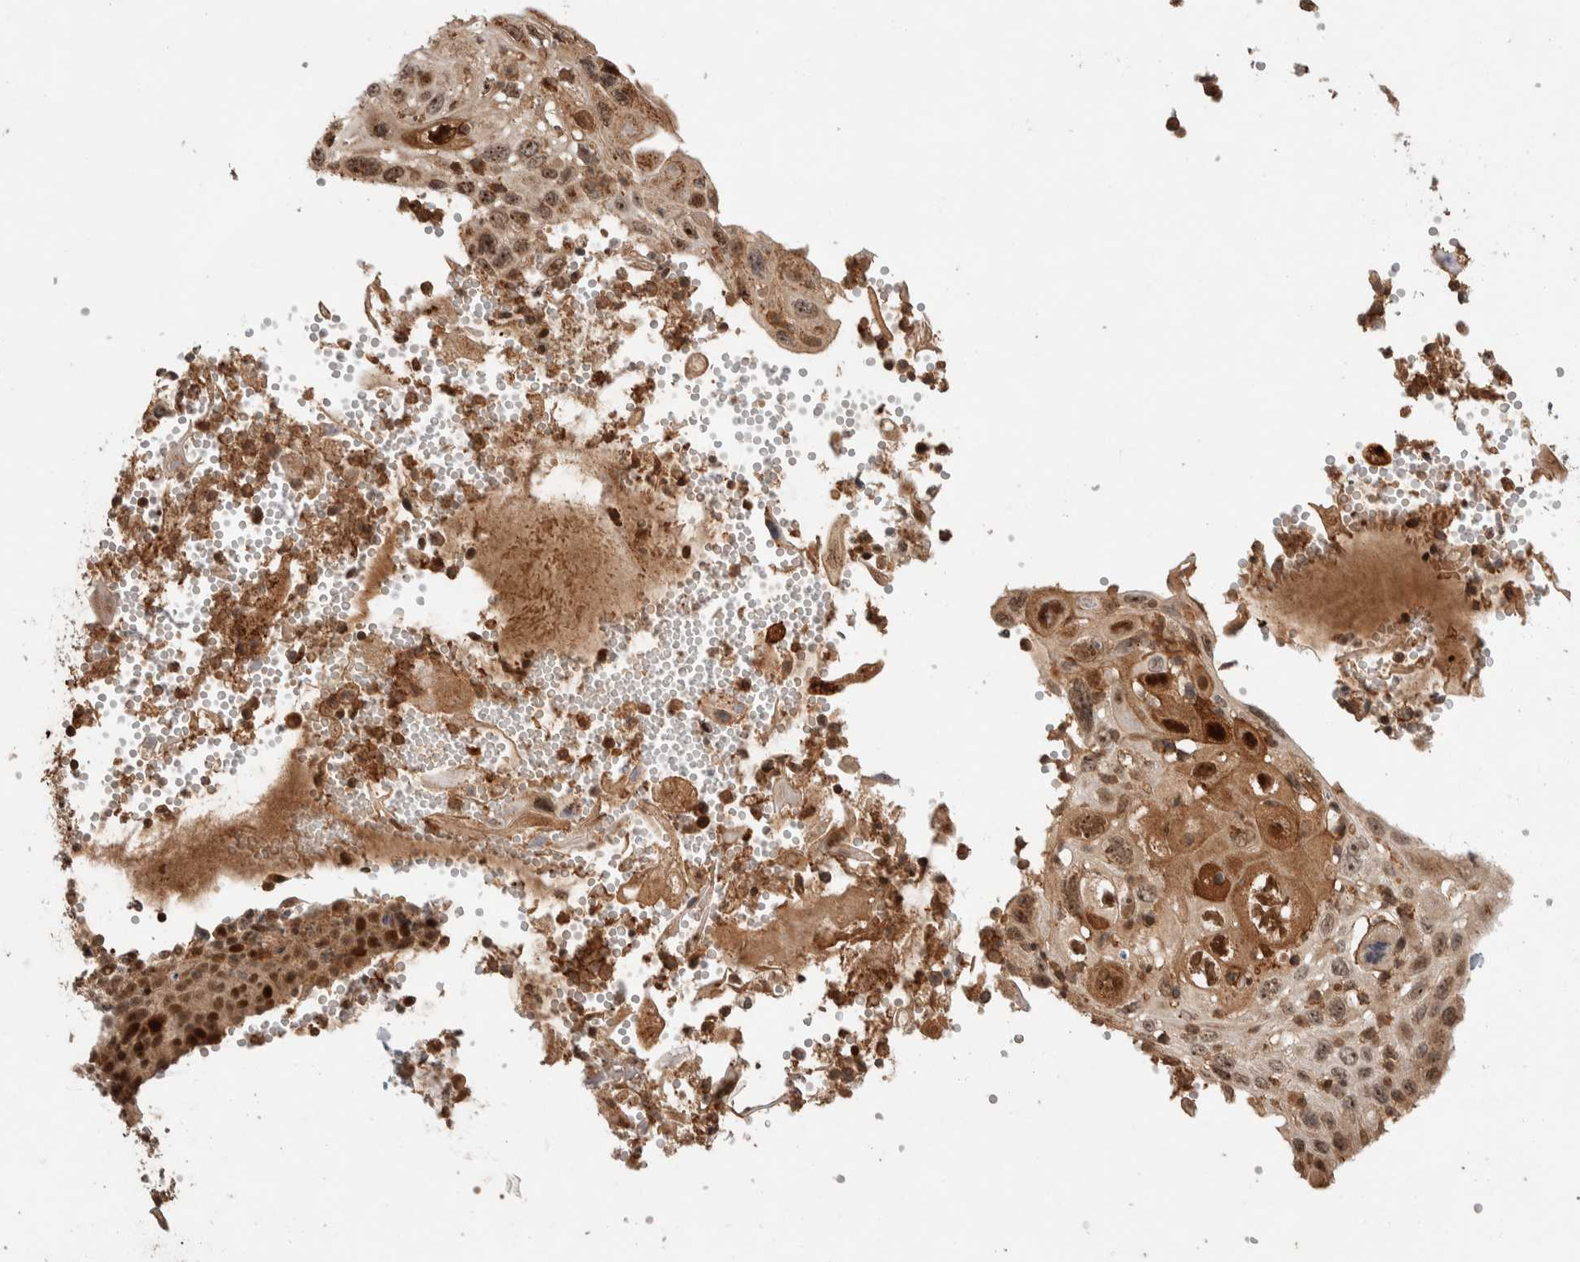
{"staining": {"intensity": "moderate", "quantity": ">75%", "location": "nuclear"}, "tissue": "cervical cancer", "cell_type": "Tumor cells", "image_type": "cancer", "snomed": [{"axis": "morphology", "description": "Squamous cell carcinoma, NOS"}, {"axis": "topography", "description": "Cervix"}], "caption": "Immunohistochemical staining of cervical cancer (squamous cell carcinoma) shows medium levels of moderate nuclear expression in approximately >75% of tumor cells.", "gene": "ZNF521", "patient": {"sex": "female", "age": 70}}